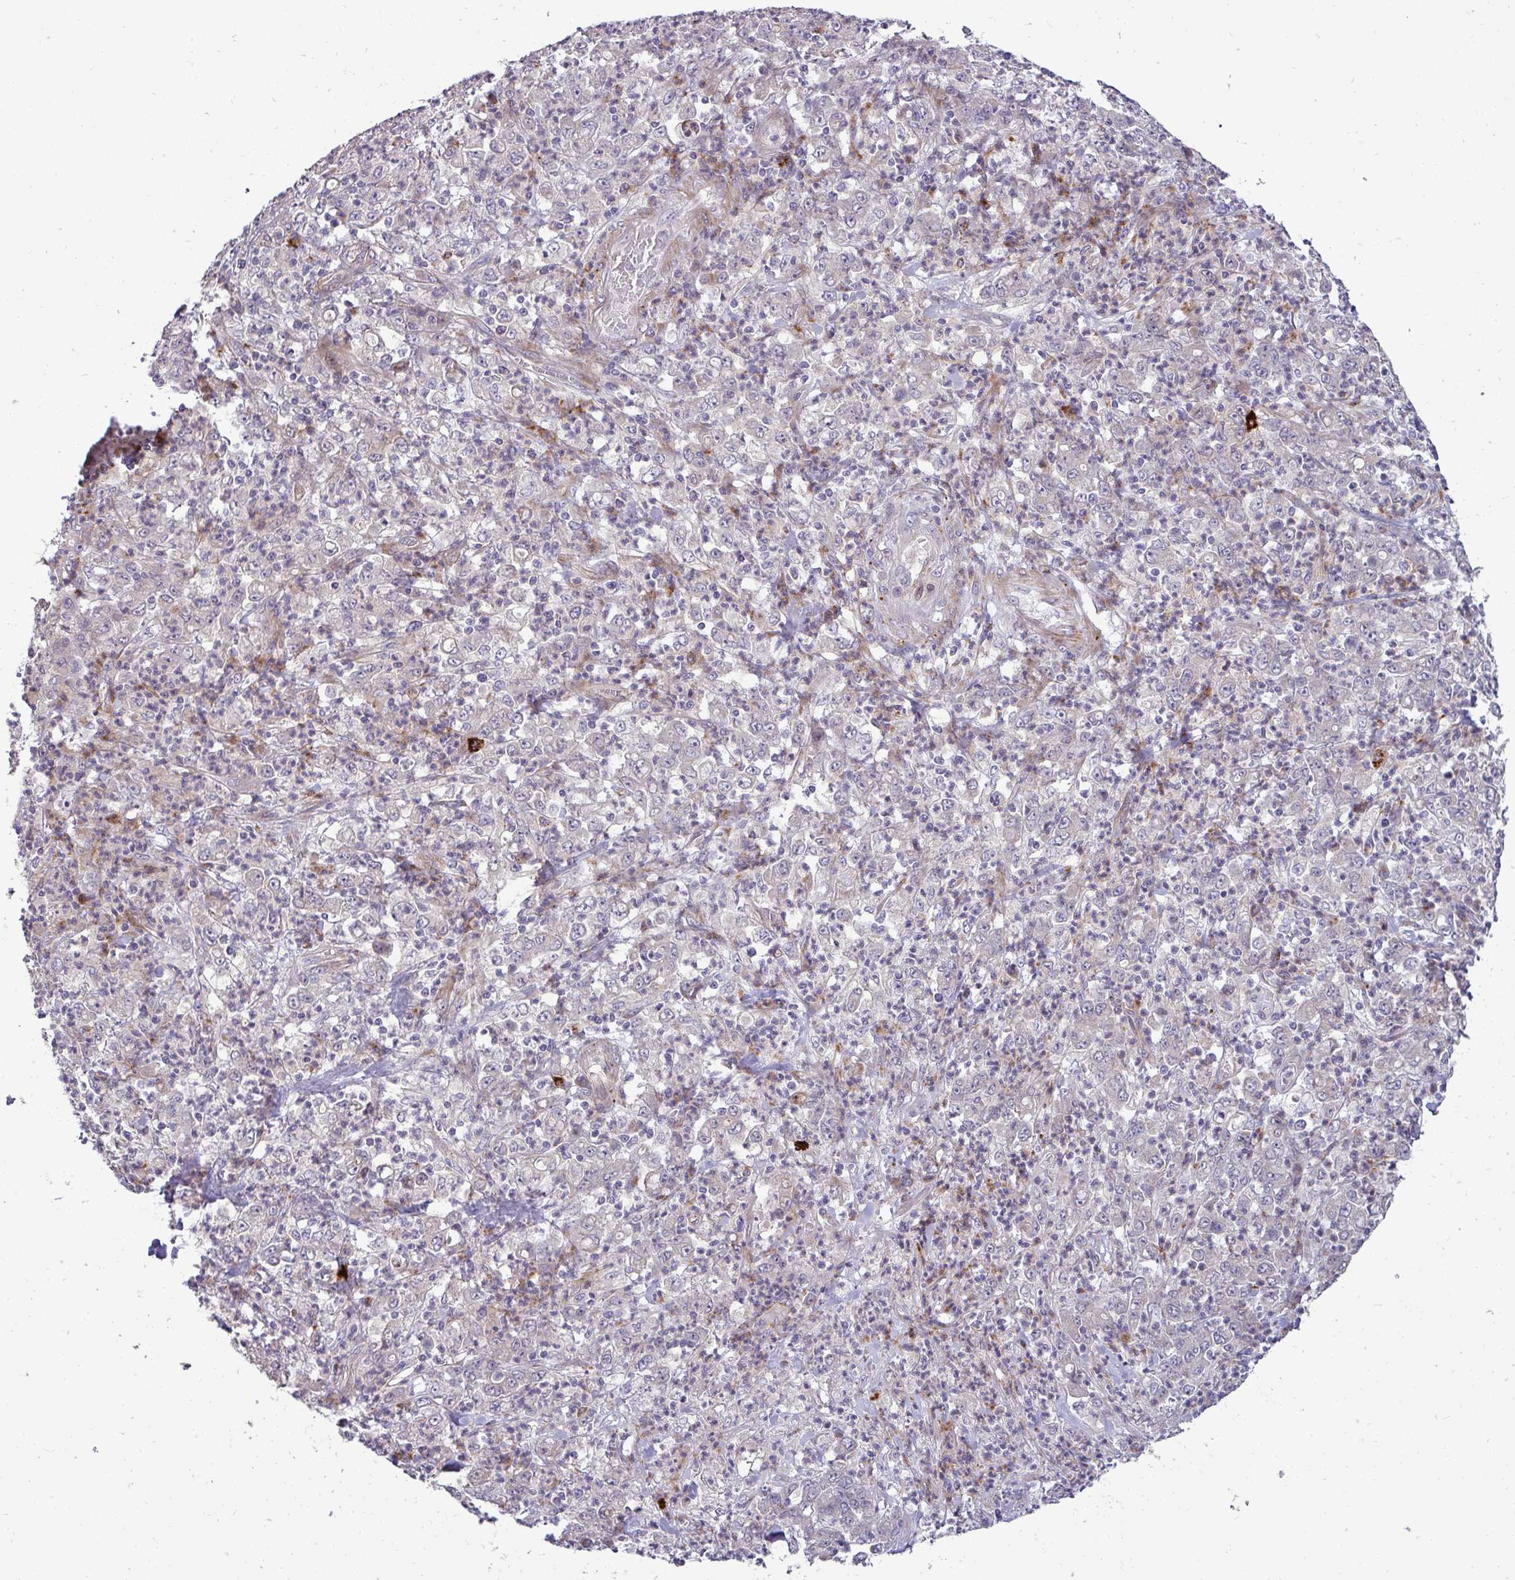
{"staining": {"intensity": "negative", "quantity": "none", "location": "none"}, "tissue": "stomach cancer", "cell_type": "Tumor cells", "image_type": "cancer", "snomed": [{"axis": "morphology", "description": "Adenocarcinoma, NOS"}, {"axis": "topography", "description": "Stomach, lower"}], "caption": "This photomicrograph is of stomach cancer stained with IHC to label a protein in brown with the nuclei are counter-stained blue. There is no expression in tumor cells. Brightfield microscopy of immunohistochemistry (IHC) stained with DAB (3,3'-diaminobenzidine) (brown) and hematoxylin (blue), captured at high magnification.", "gene": "SH2D1B", "patient": {"sex": "female", "age": 71}}